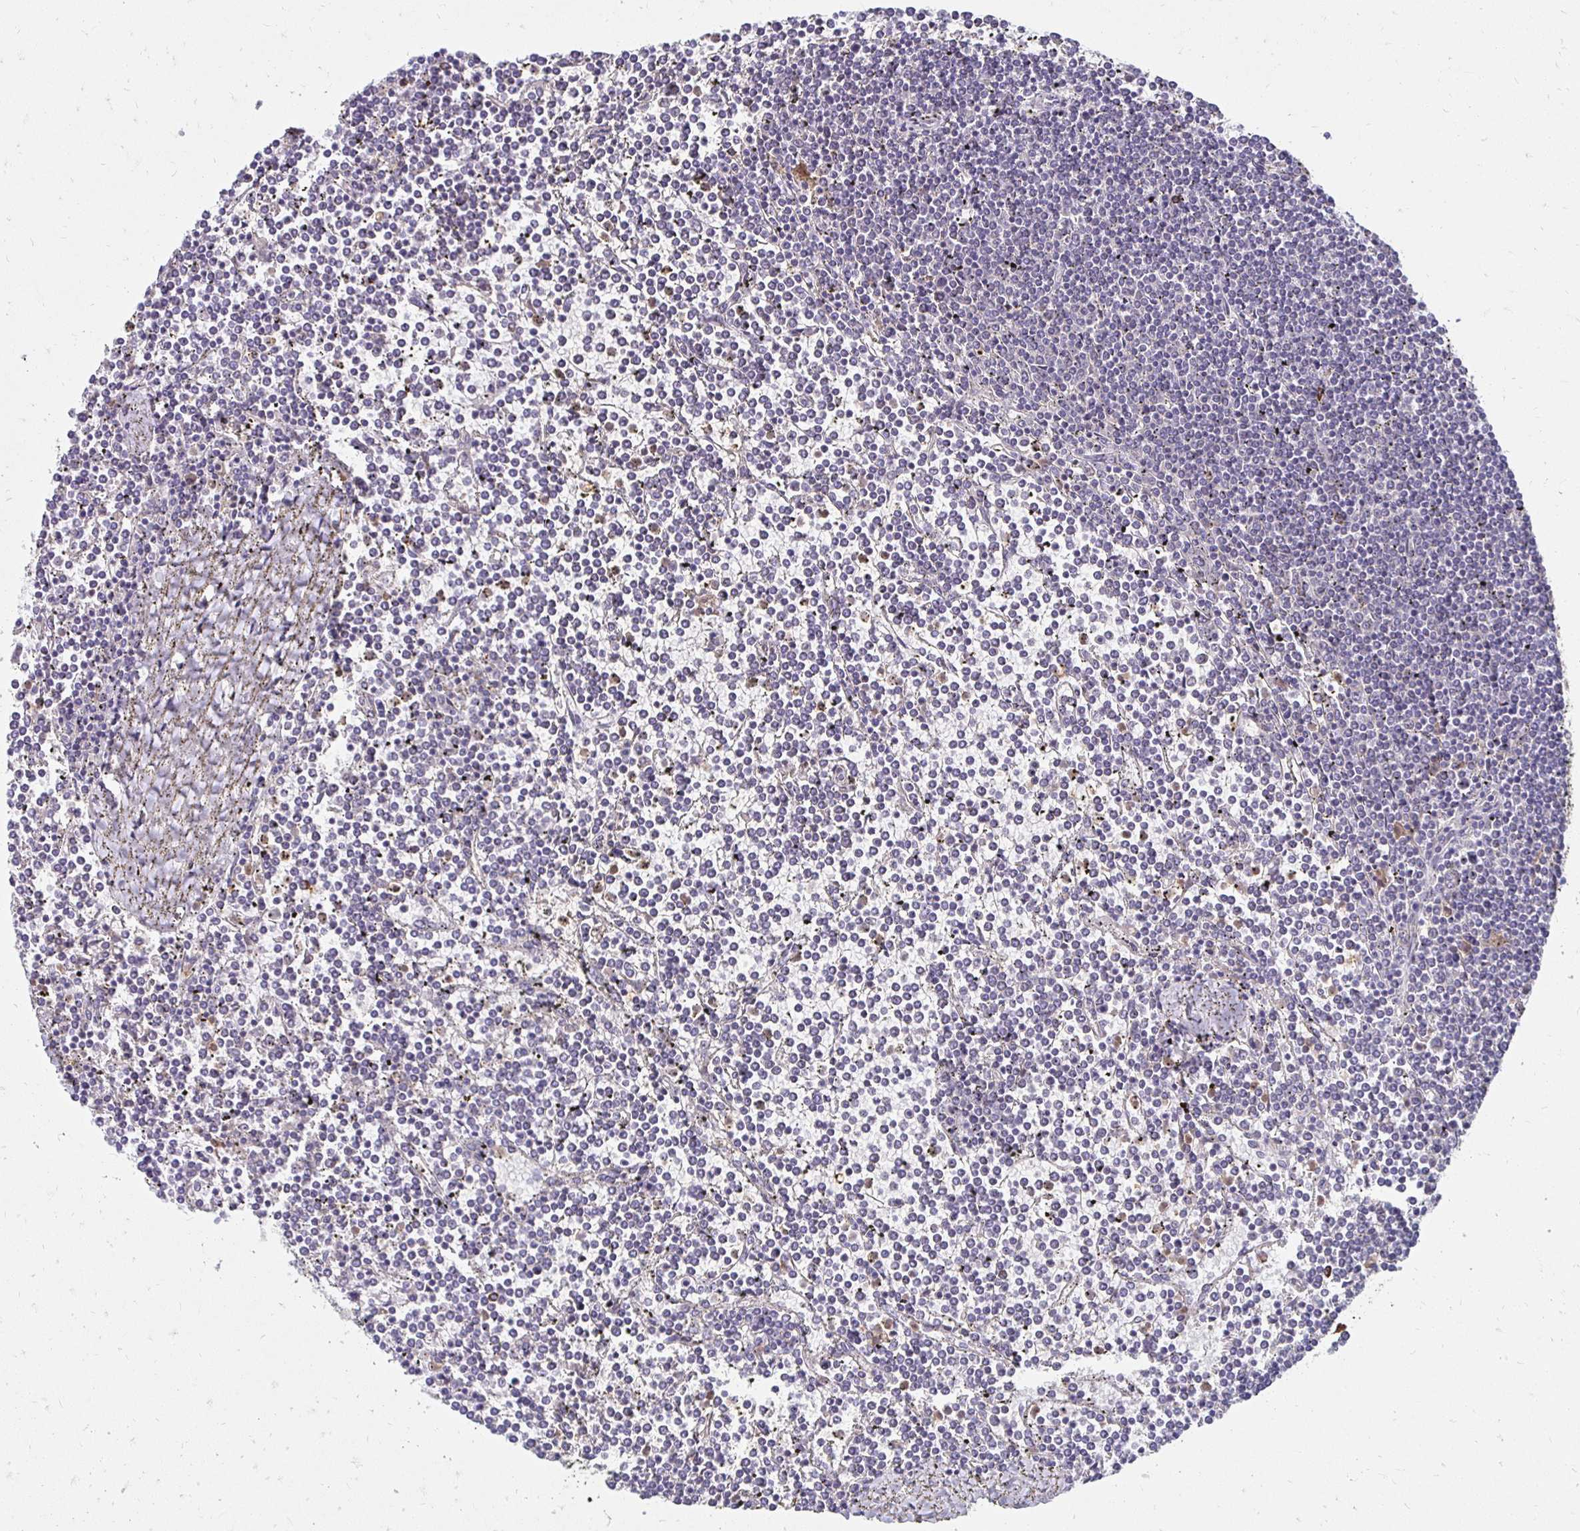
{"staining": {"intensity": "negative", "quantity": "none", "location": "none"}, "tissue": "lymphoma", "cell_type": "Tumor cells", "image_type": "cancer", "snomed": [{"axis": "morphology", "description": "Malignant lymphoma, non-Hodgkin's type, Low grade"}, {"axis": "topography", "description": "Spleen"}], "caption": "This image is of lymphoma stained with IHC to label a protein in brown with the nuclei are counter-stained blue. There is no positivity in tumor cells.", "gene": "PADI2", "patient": {"sex": "female", "age": 19}}